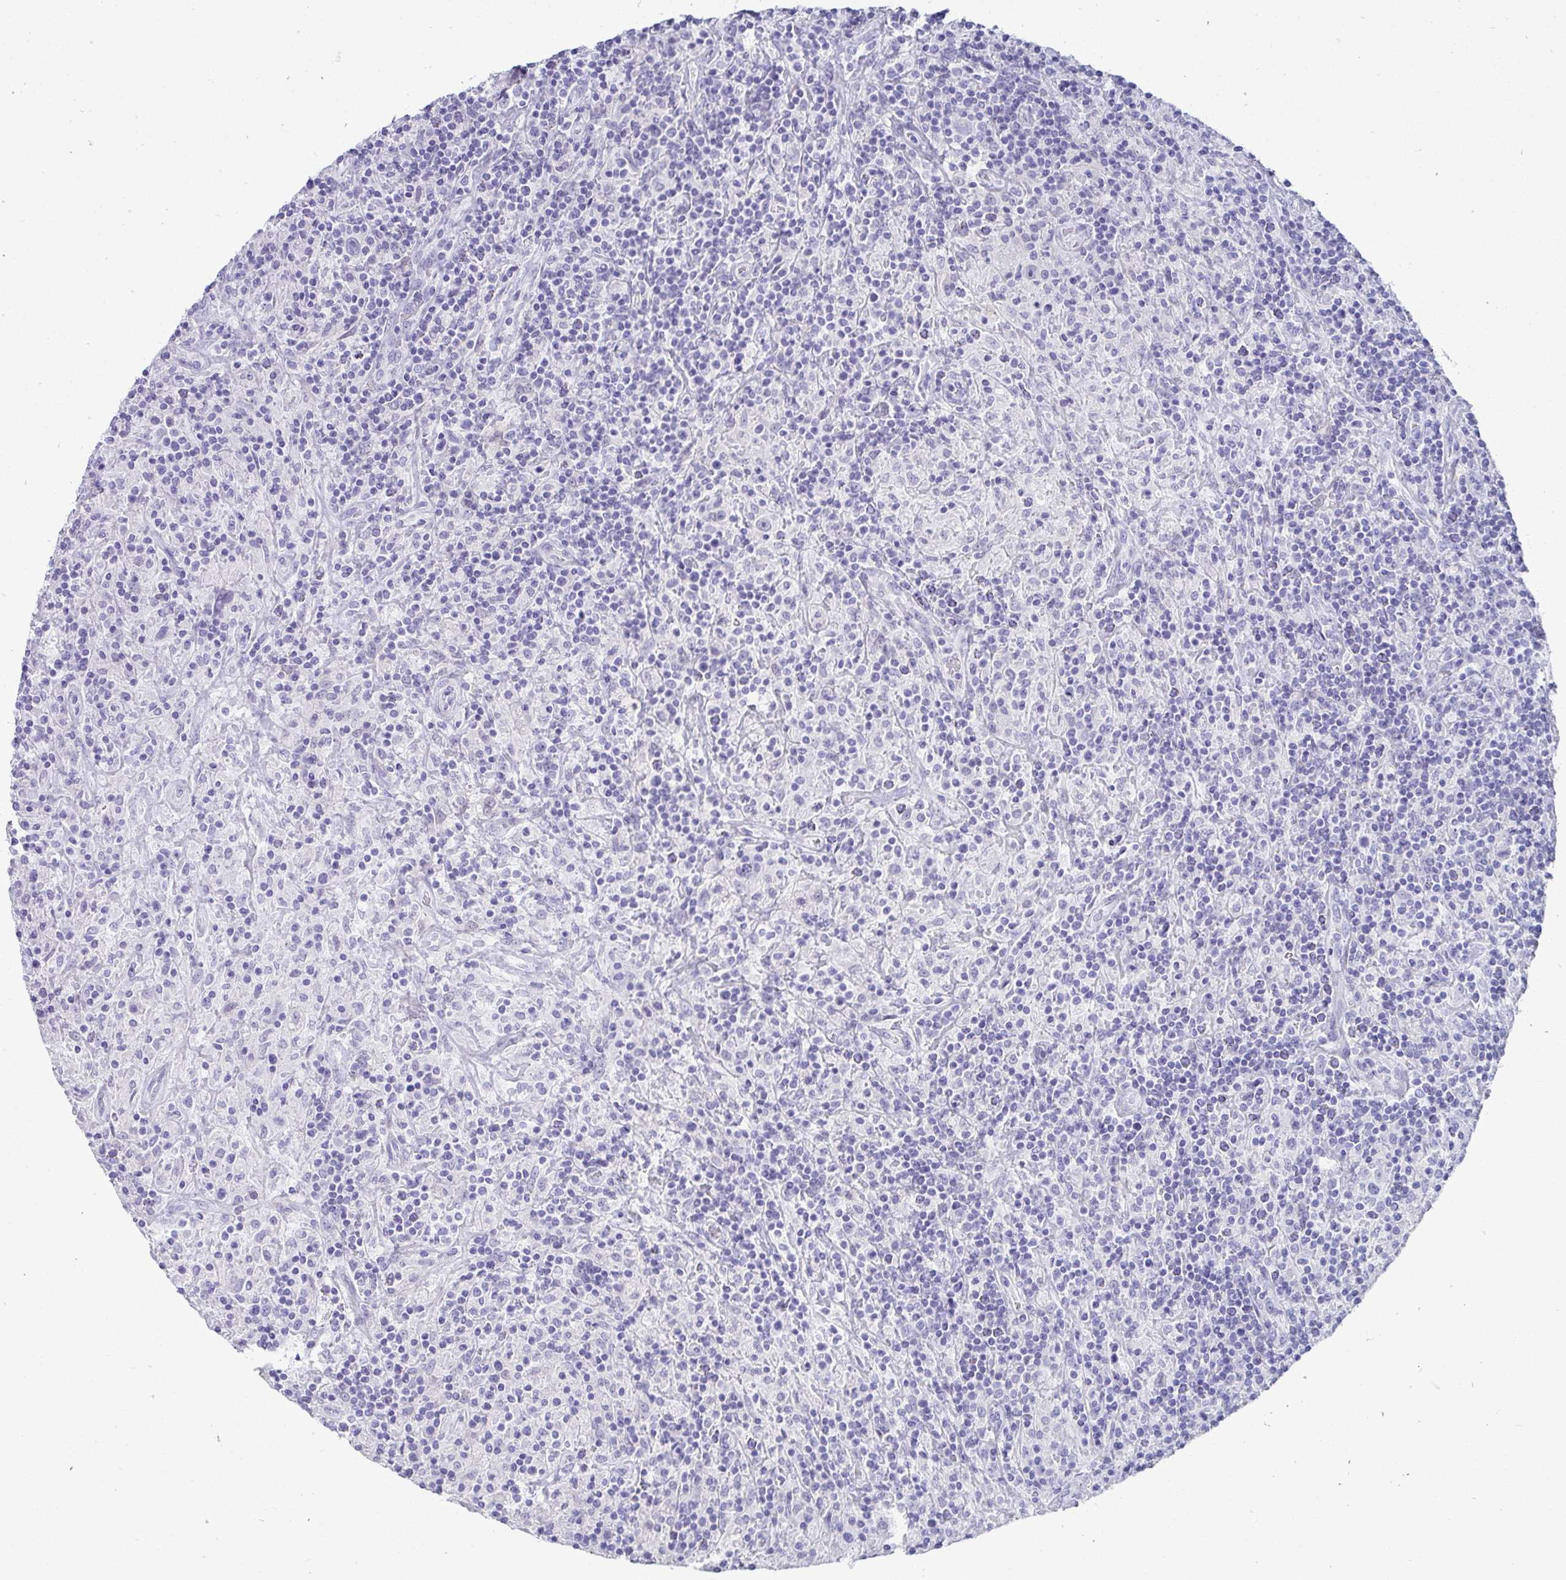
{"staining": {"intensity": "negative", "quantity": "none", "location": "none"}, "tissue": "lymphoma", "cell_type": "Tumor cells", "image_type": "cancer", "snomed": [{"axis": "morphology", "description": "Hodgkin's disease, NOS"}, {"axis": "topography", "description": "Lymph node"}], "caption": "High power microscopy histopathology image of an immunohistochemistry micrograph of lymphoma, revealing no significant expression in tumor cells. Brightfield microscopy of immunohistochemistry (IHC) stained with DAB (3,3'-diaminobenzidine) (brown) and hematoxylin (blue), captured at high magnification.", "gene": "HSPB6", "patient": {"sex": "male", "age": 70}}